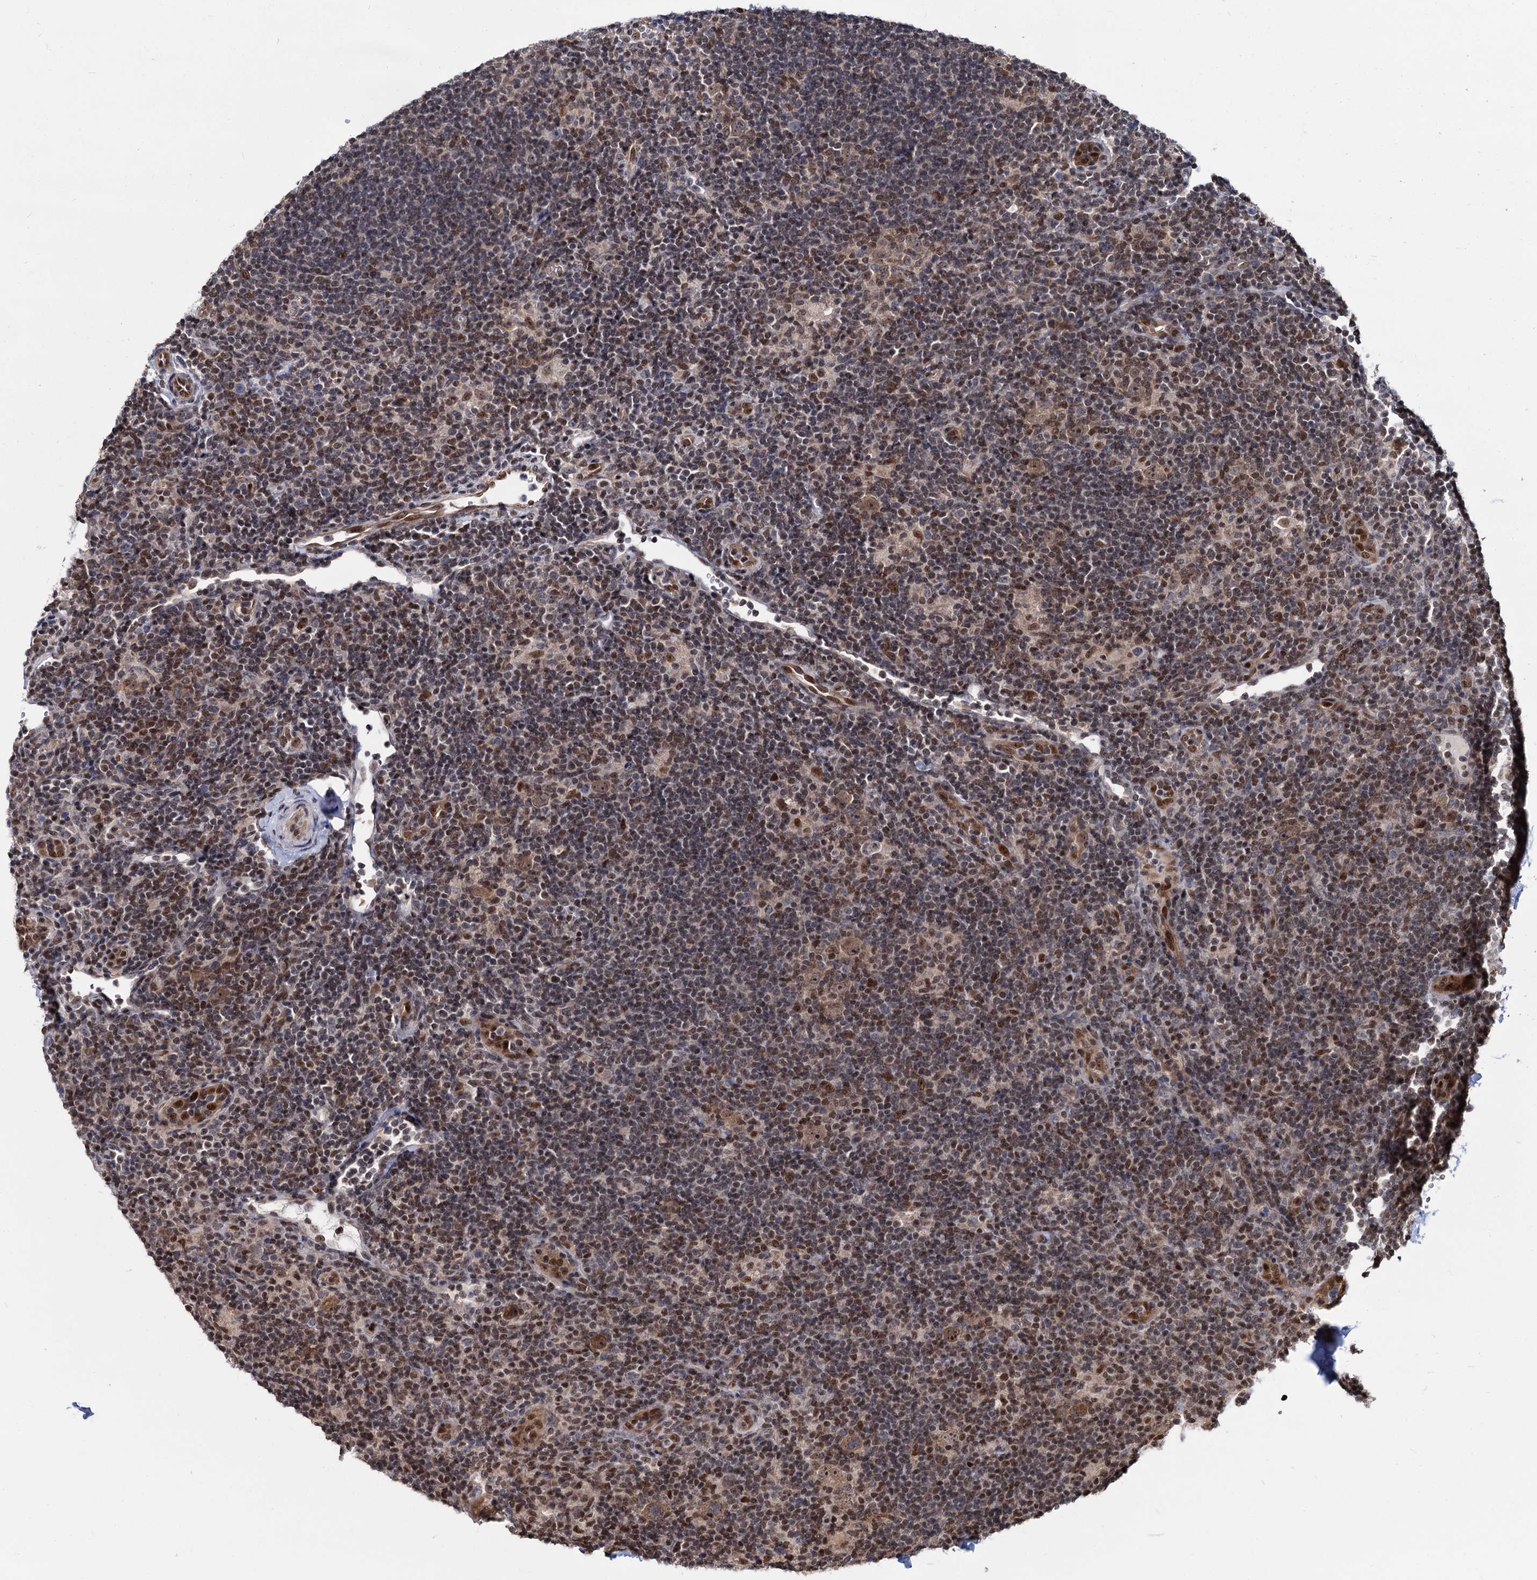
{"staining": {"intensity": "moderate", "quantity": ">75%", "location": "cytoplasmic/membranous,nuclear"}, "tissue": "lymphoma", "cell_type": "Tumor cells", "image_type": "cancer", "snomed": [{"axis": "morphology", "description": "Hodgkin's disease, NOS"}, {"axis": "topography", "description": "Lymph node"}], "caption": "Immunohistochemical staining of lymphoma displays medium levels of moderate cytoplasmic/membranous and nuclear expression in about >75% of tumor cells.", "gene": "UBLCP1", "patient": {"sex": "female", "age": 57}}